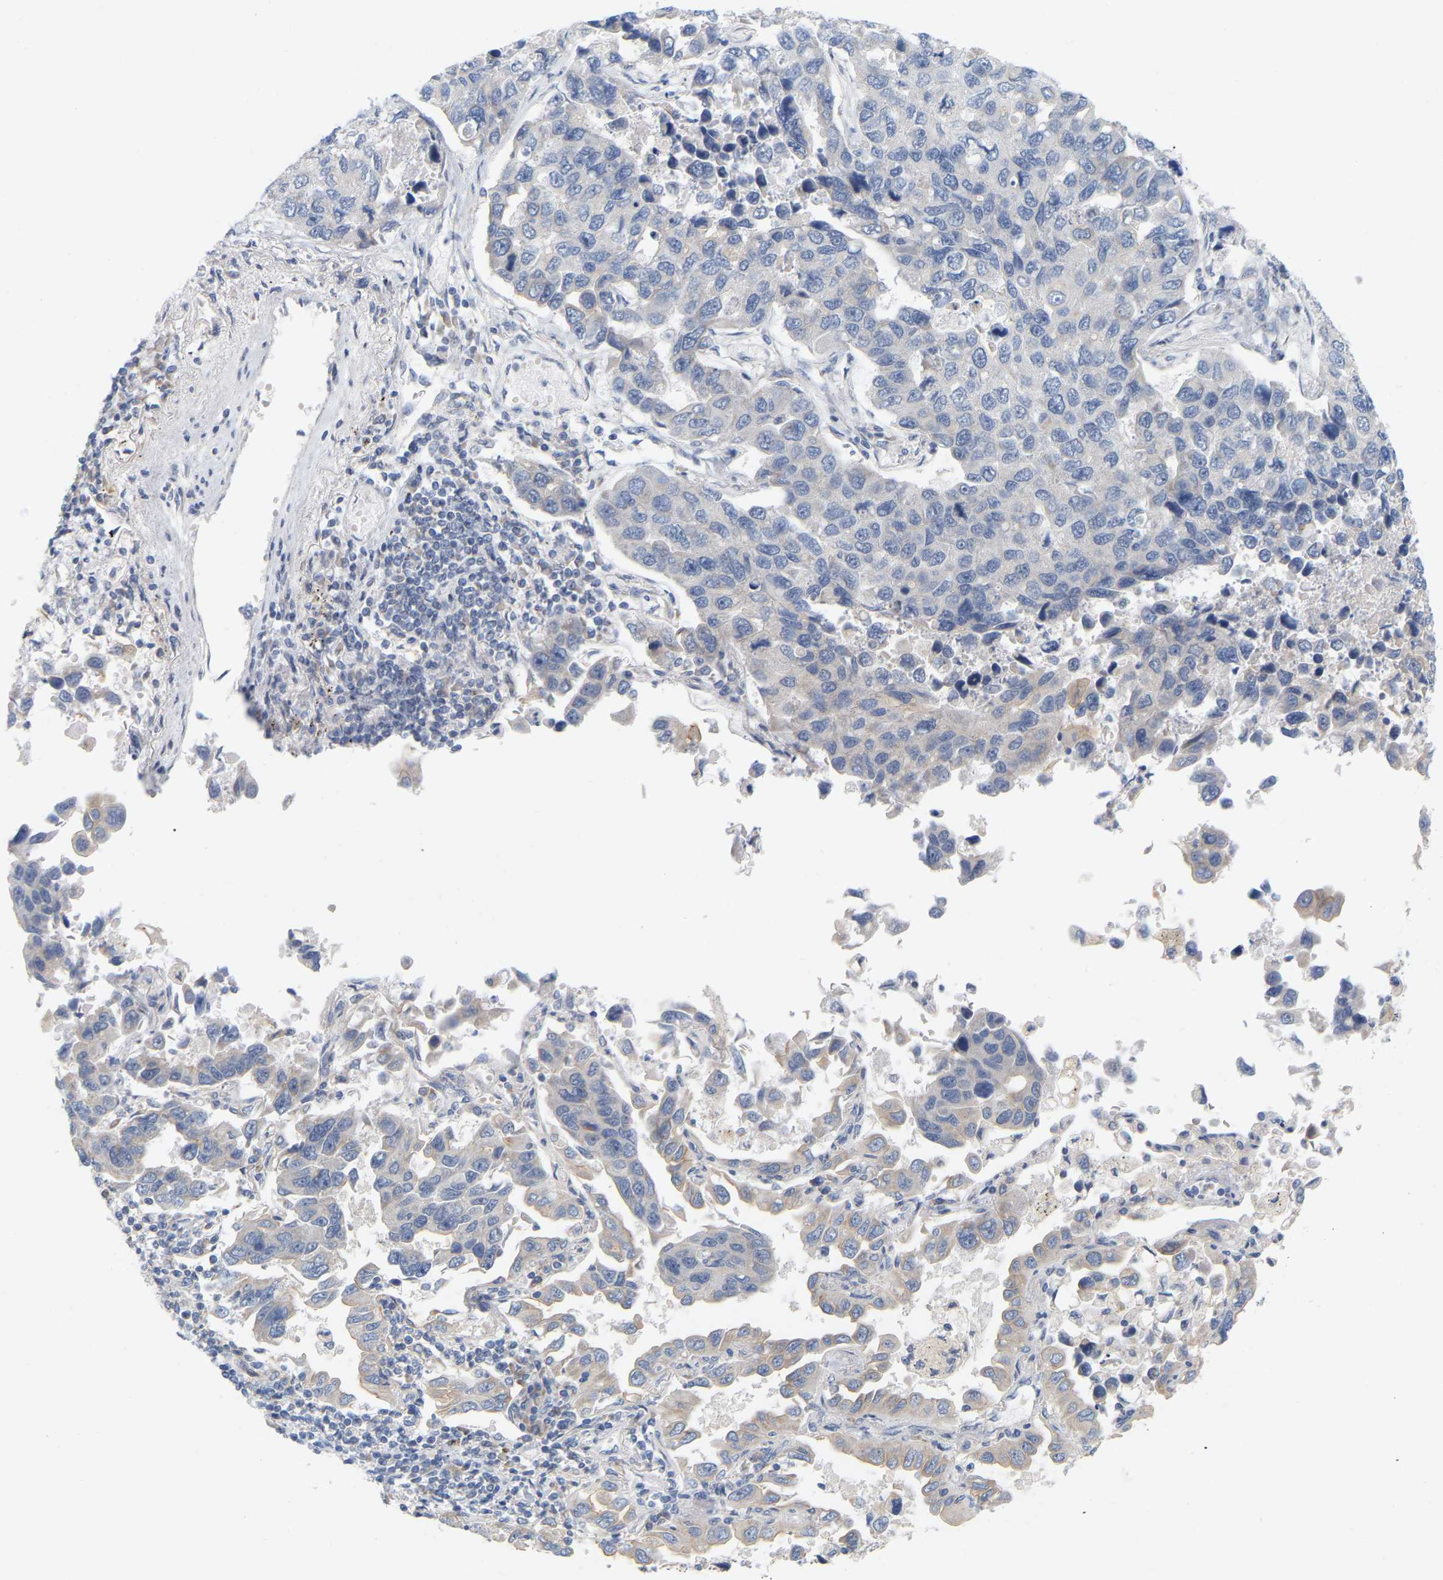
{"staining": {"intensity": "negative", "quantity": "none", "location": "none"}, "tissue": "lung cancer", "cell_type": "Tumor cells", "image_type": "cancer", "snomed": [{"axis": "morphology", "description": "Adenocarcinoma, NOS"}, {"axis": "topography", "description": "Lung"}], "caption": "Immunohistochemistry image of neoplastic tissue: lung cancer (adenocarcinoma) stained with DAB (3,3'-diaminobenzidine) displays no significant protein staining in tumor cells. Nuclei are stained in blue.", "gene": "MINDY4", "patient": {"sex": "male", "age": 64}}